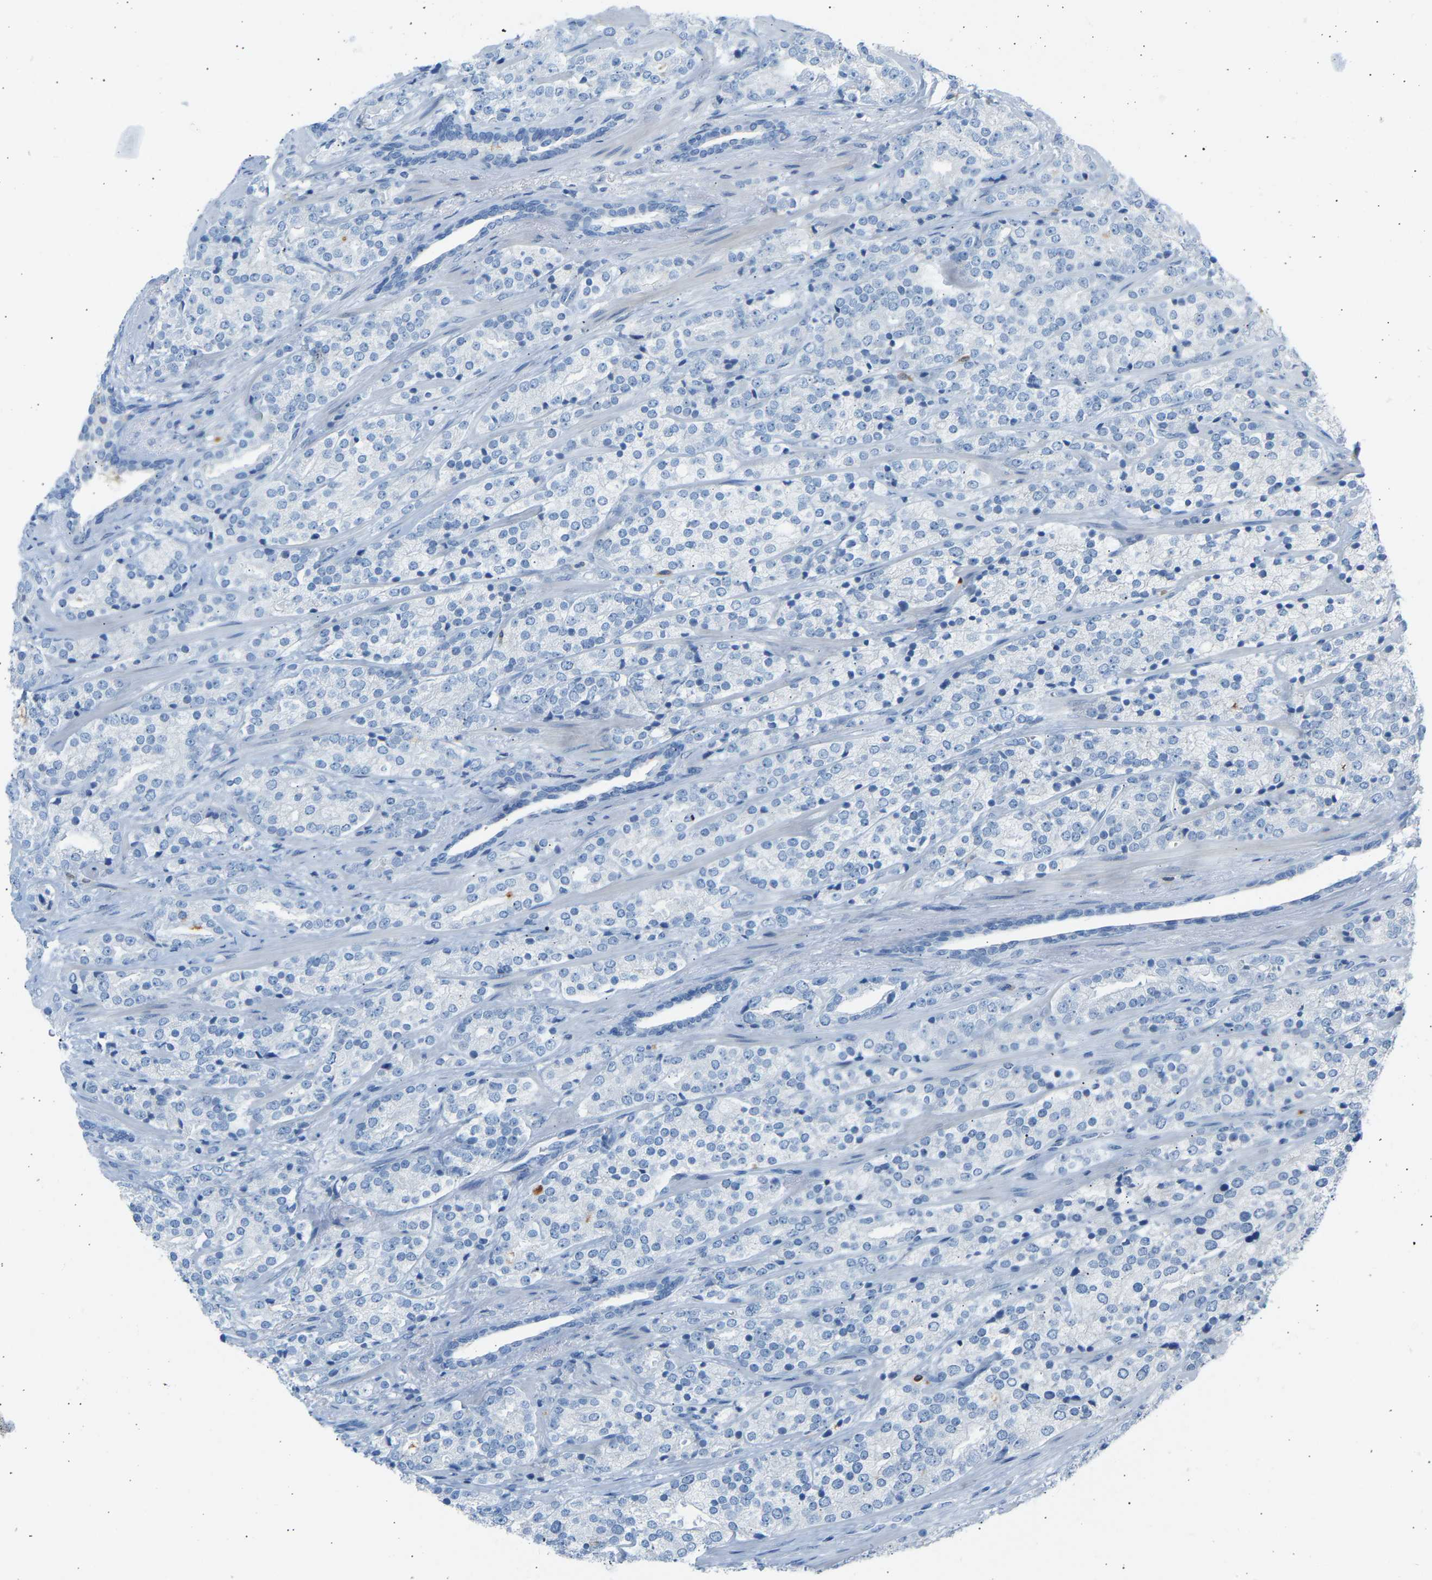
{"staining": {"intensity": "negative", "quantity": "none", "location": "none"}, "tissue": "prostate cancer", "cell_type": "Tumor cells", "image_type": "cancer", "snomed": [{"axis": "morphology", "description": "Adenocarcinoma, High grade"}, {"axis": "topography", "description": "Prostate"}], "caption": "Protein analysis of prostate cancer shows no significant positivity in tumor cells.", "gene": "GNAS", "patient": {"sex": "male", "age": 71}}